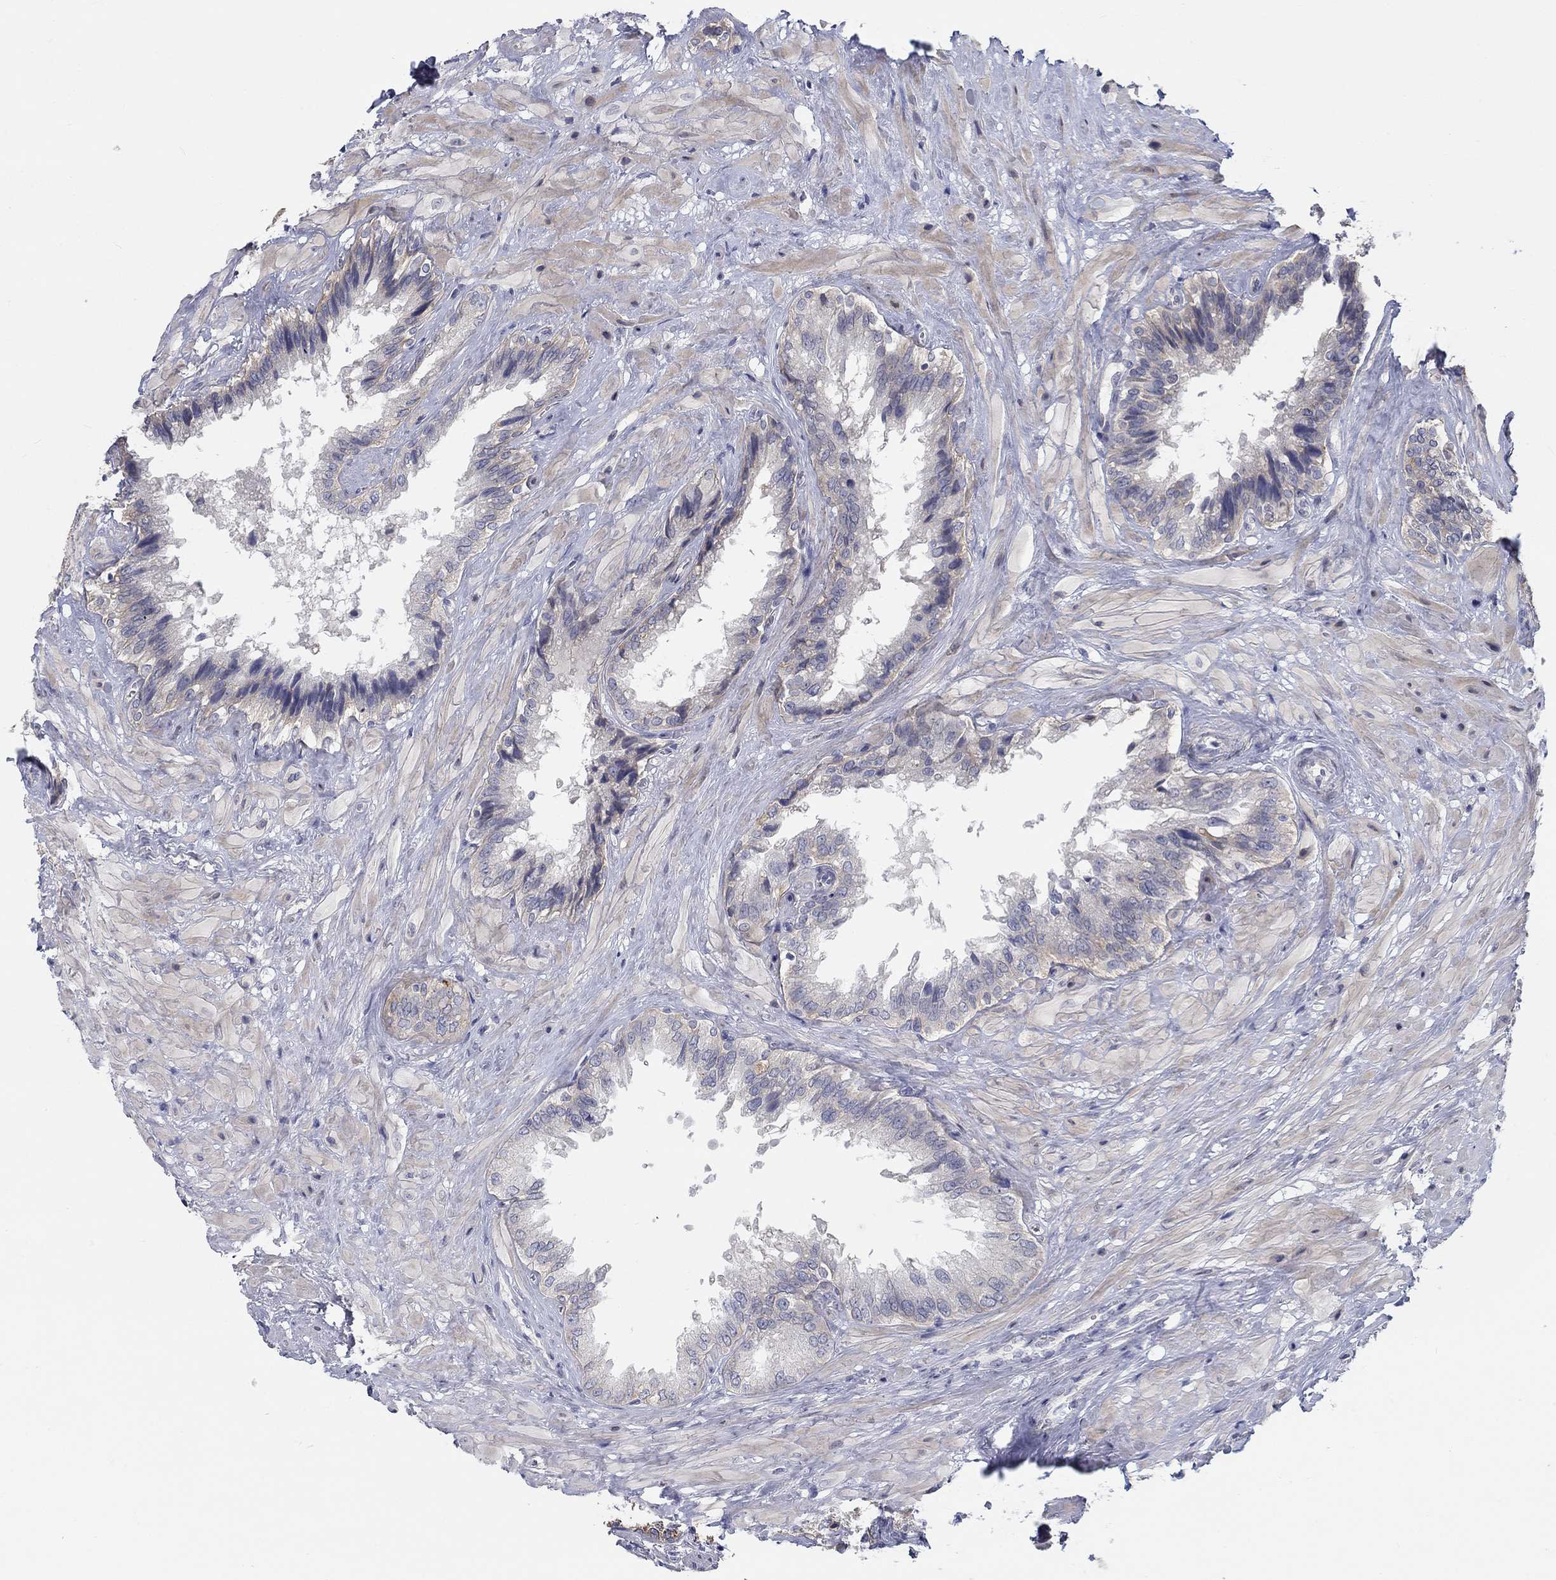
{"staining": {"intensity": "negative", "quantity": "none", "location": "none"}, "tissue": "seminal vesicle", "cell_type": "Glandular cells", "image_type": "normal", "snomed": [{"axis": "morphology", "description": "Normal tissue, NOS"}, {"axis": "topography", "description": "Seminal veicle"}], "caption": "Immunohistochemistry image of unremarkable seminal vesicle: human seminal vesicle stained with DAB displays no significant protein staining in glandular cells.", "gene": "PRC1", "patient": {"sex": "male", "age": 67}}